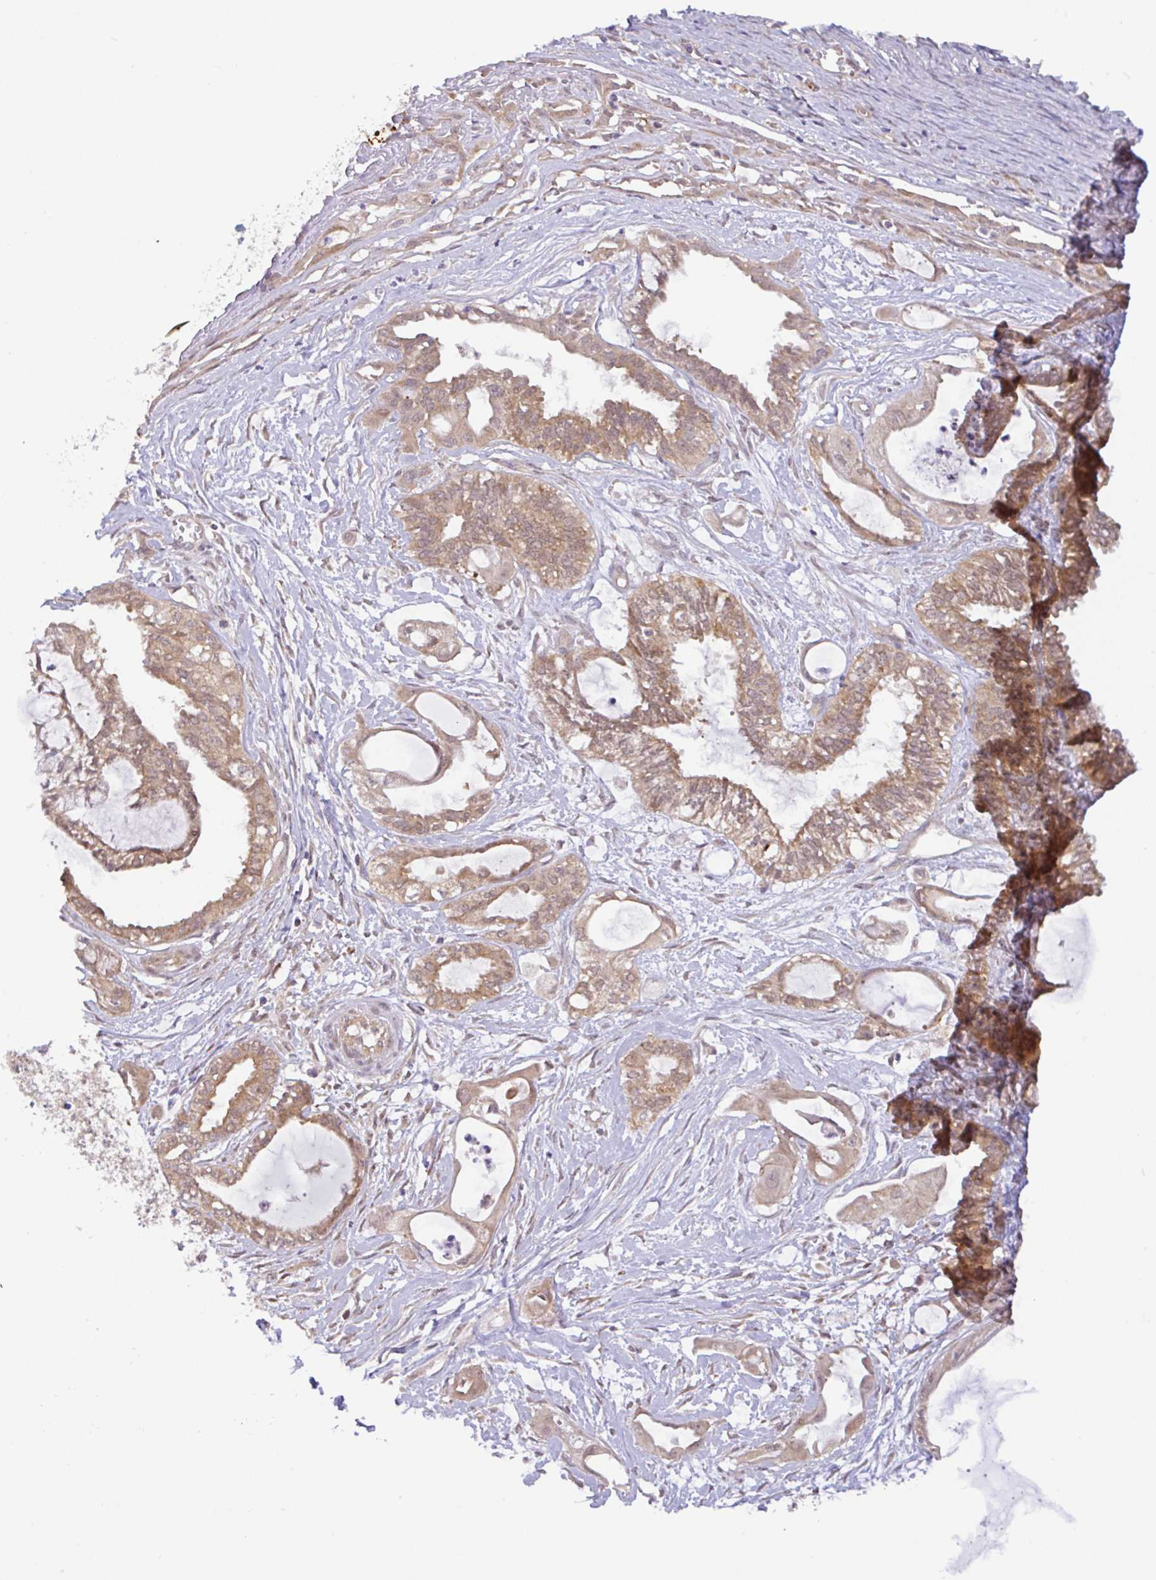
{"staining": {"intensity": "moderate", "quantity": ">75%", "location": "cytoplasmic/membranous"}, "tissue": "ovarian cancer", "cell_type": "Tumor cells", "image_type": "cancer", "snomed": [{"axis": "morphology", "description": "Carcinoma, NOS"}, {"axis": "morphology", "description": "Carcinoma, endometroid"}, {"axis": "topography", "description": "Ovary"}], "caption": "A histopathology image of ovarian carcinoma stained for a protein shows moderate cytoplasmic/membranous brown staining in tumor cells.", "gene": "DLEU7", "patient": {"sex": "female", "age": 50}}